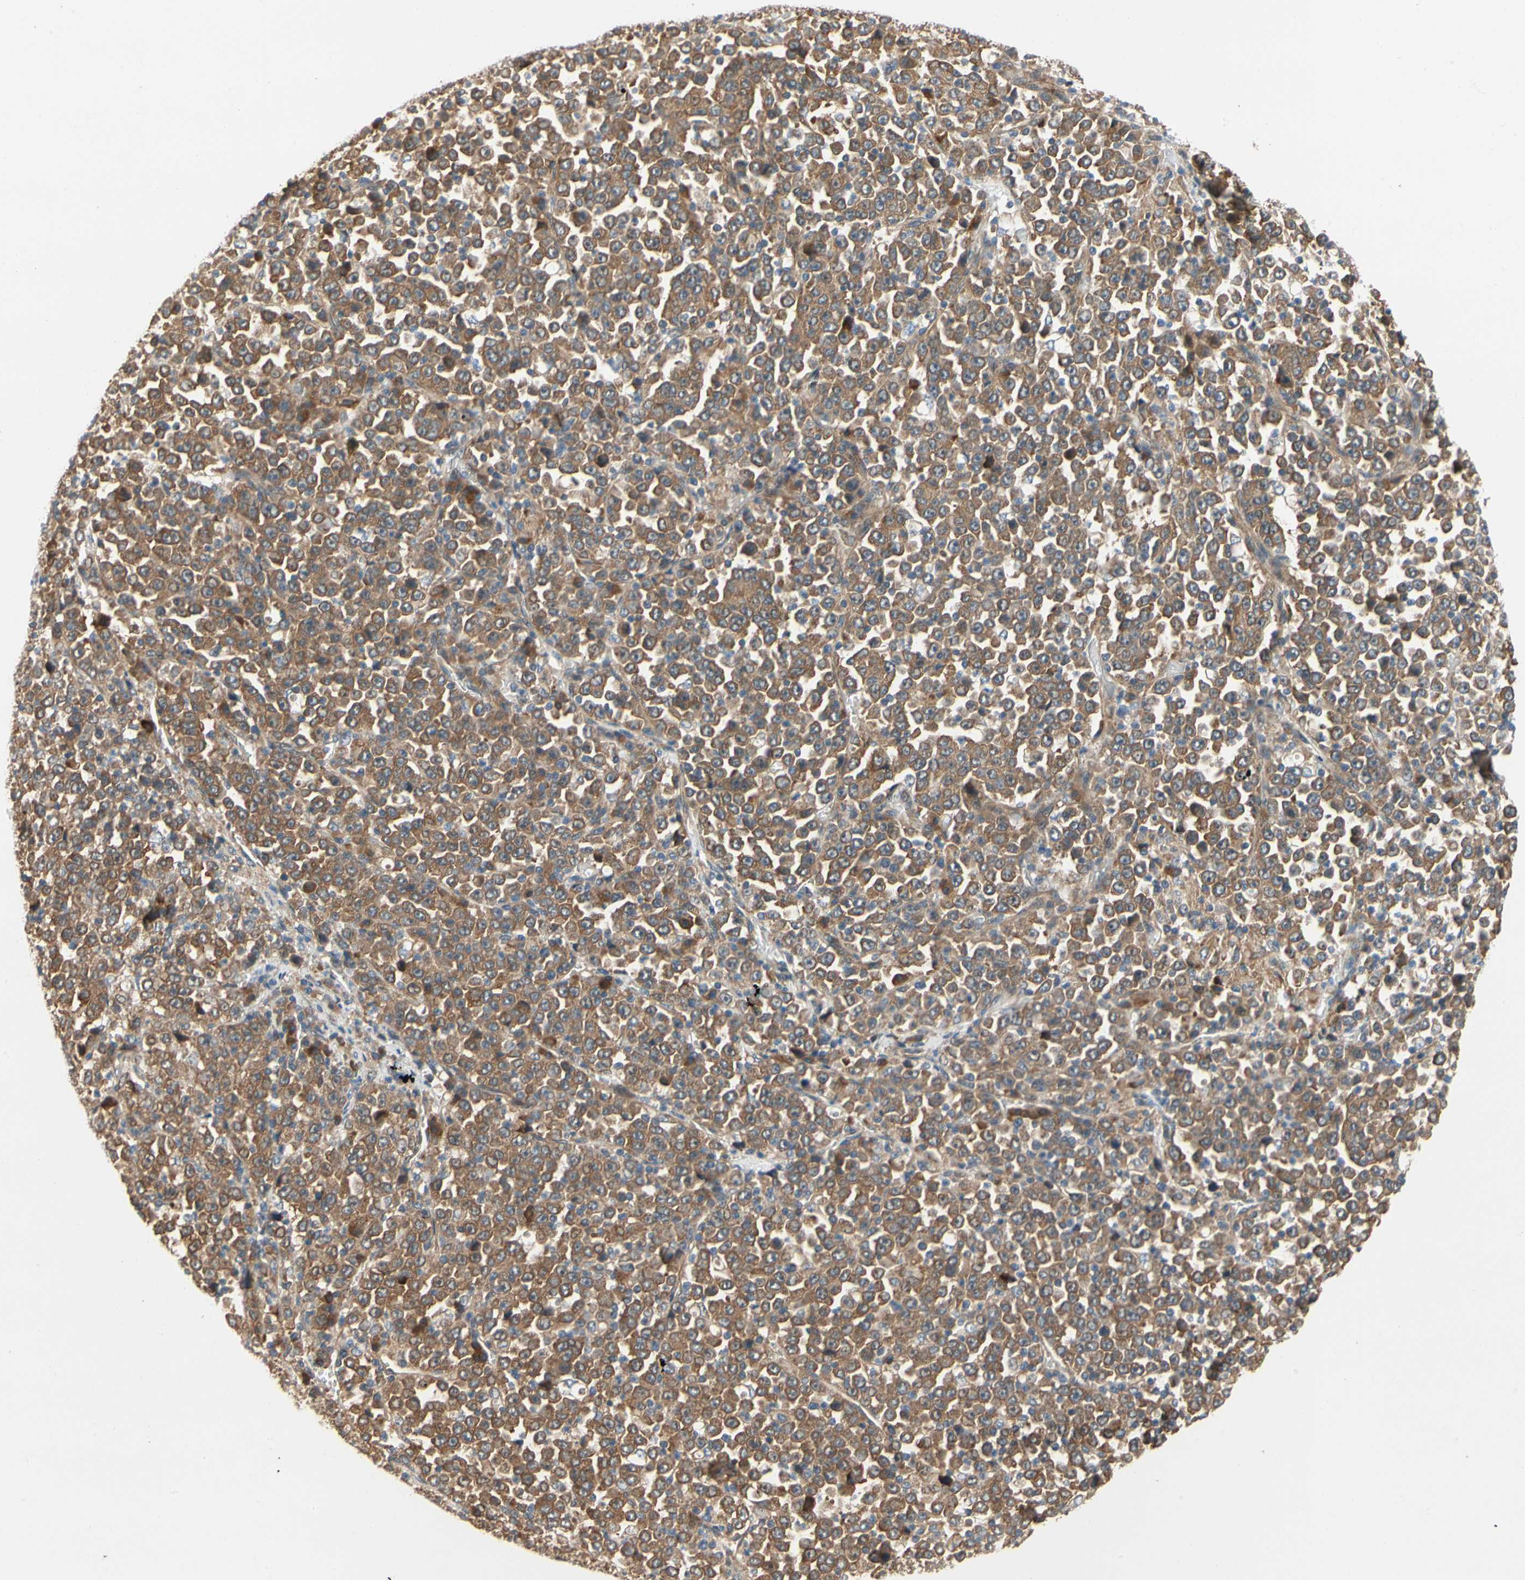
{"staining": {"intensity": "moderate", "quantity": ">75%", "location": "cytoplasmic/membranous"}, "tissue": "stomach cancer", "cell_type": "Tumor cells", "image_type": "cancer", "snomed": [{"axis": "morphology", "description": "Normal tissue, NOS"}, {"axis": "morphology", "description": "Adenocarcinoma, NOS"}, {"axis": "topography", "description": "Stomach, upper"}, {"axis": "topography", "description": "Stomach"}], "caption": "Human stomach cancer (adenocarcinoma) stained with a protein marker reveals moderate staining in tumor cells.", "gene": "TDRP", "patient": {"sex": "male", "age": 59}}